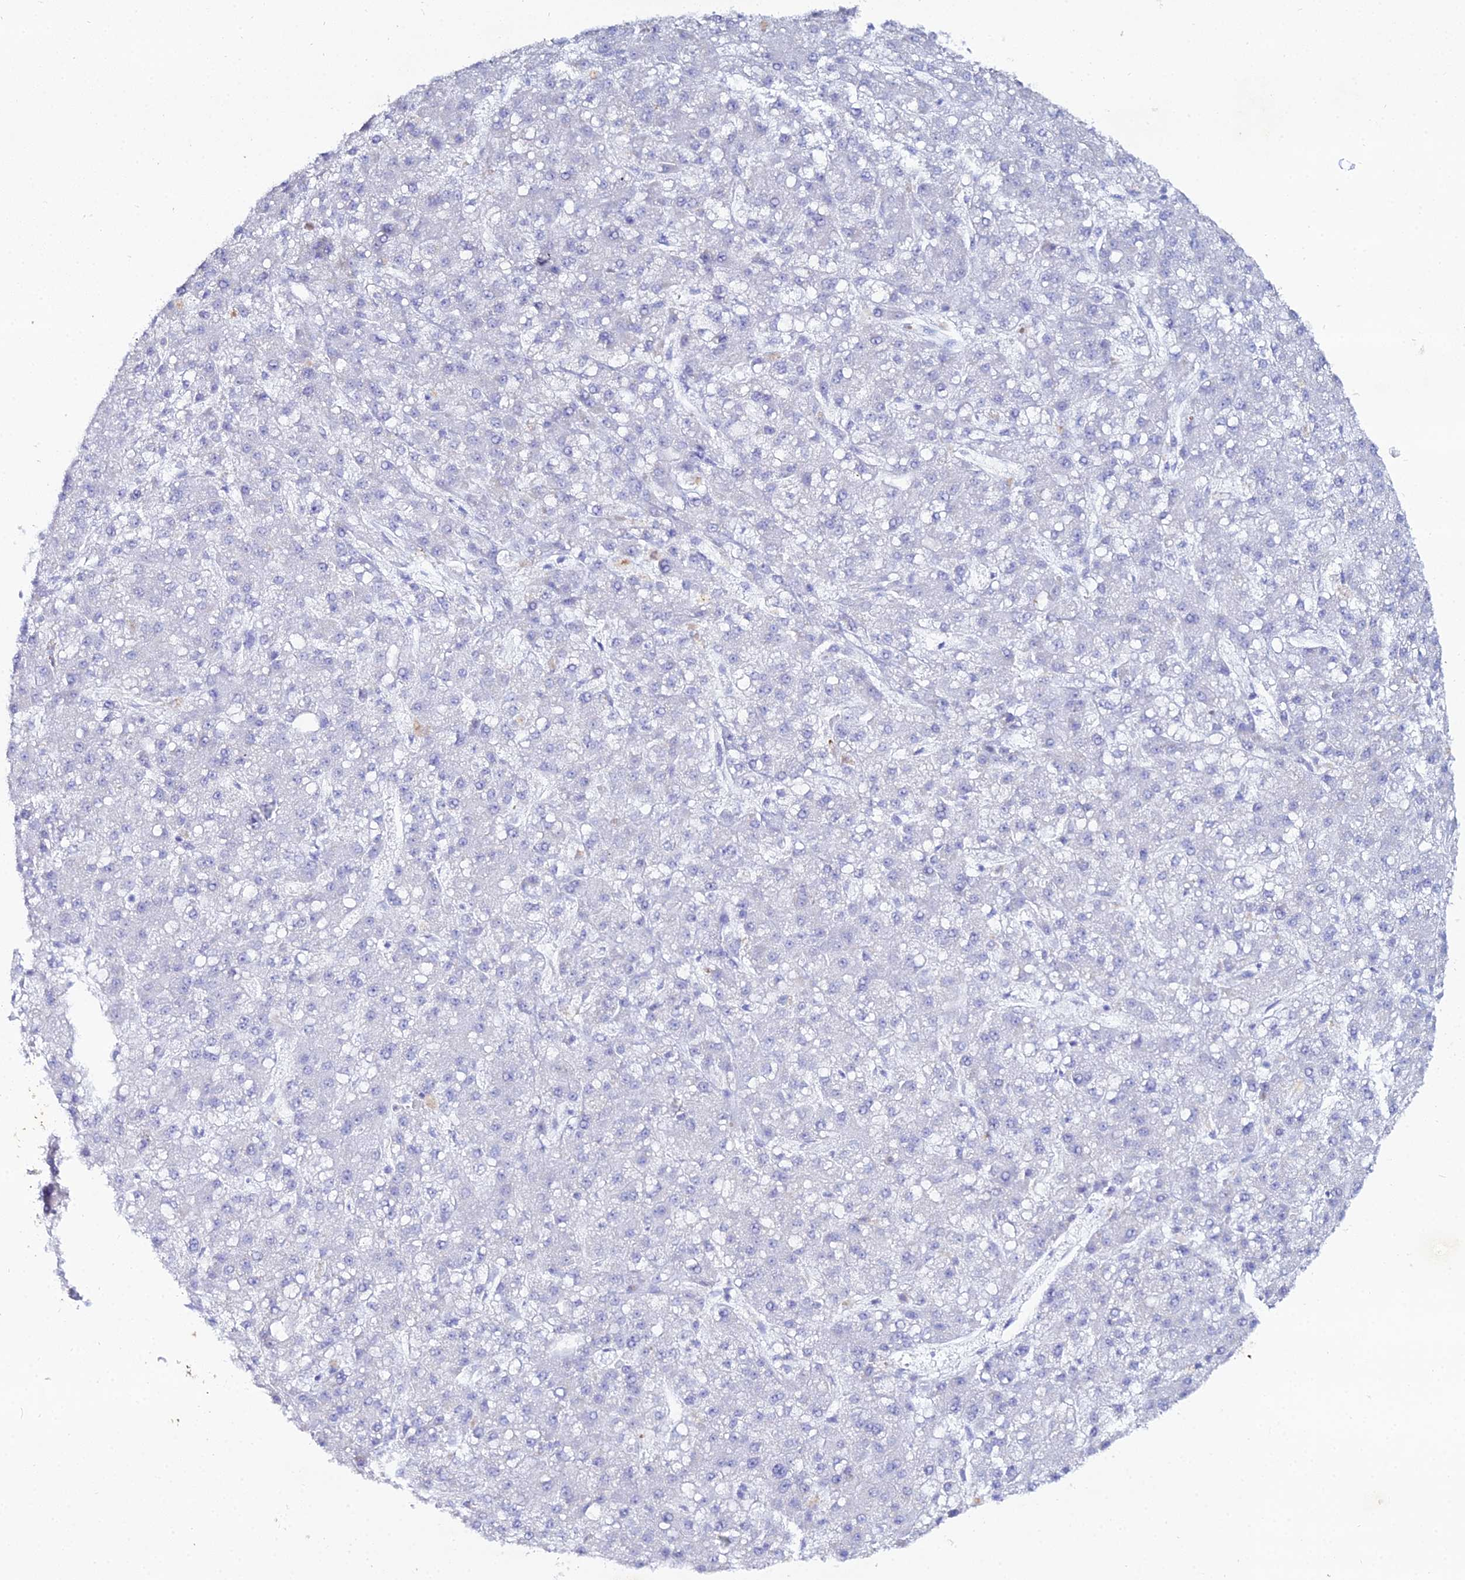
{"staining": {"intensity": "negative", "quantity": "none", "location": "none"}, "tissue": "liver cancer", "cell_type": "Tumor cells", "image_type": "cancer", "snomed": [{"axis": "morphology", "description": "Carcinoma, Hepatocellular, NOS"}, {"axis": "topography", "description": "Liver"}], "caption": "DAB immunohistochemical staining of liver cancer (hepatocellular carcinoma) demonstrates no significant staining in tumor cells.", "gene": "DHX34", "patient": {"sex": "male", "age": 67}}